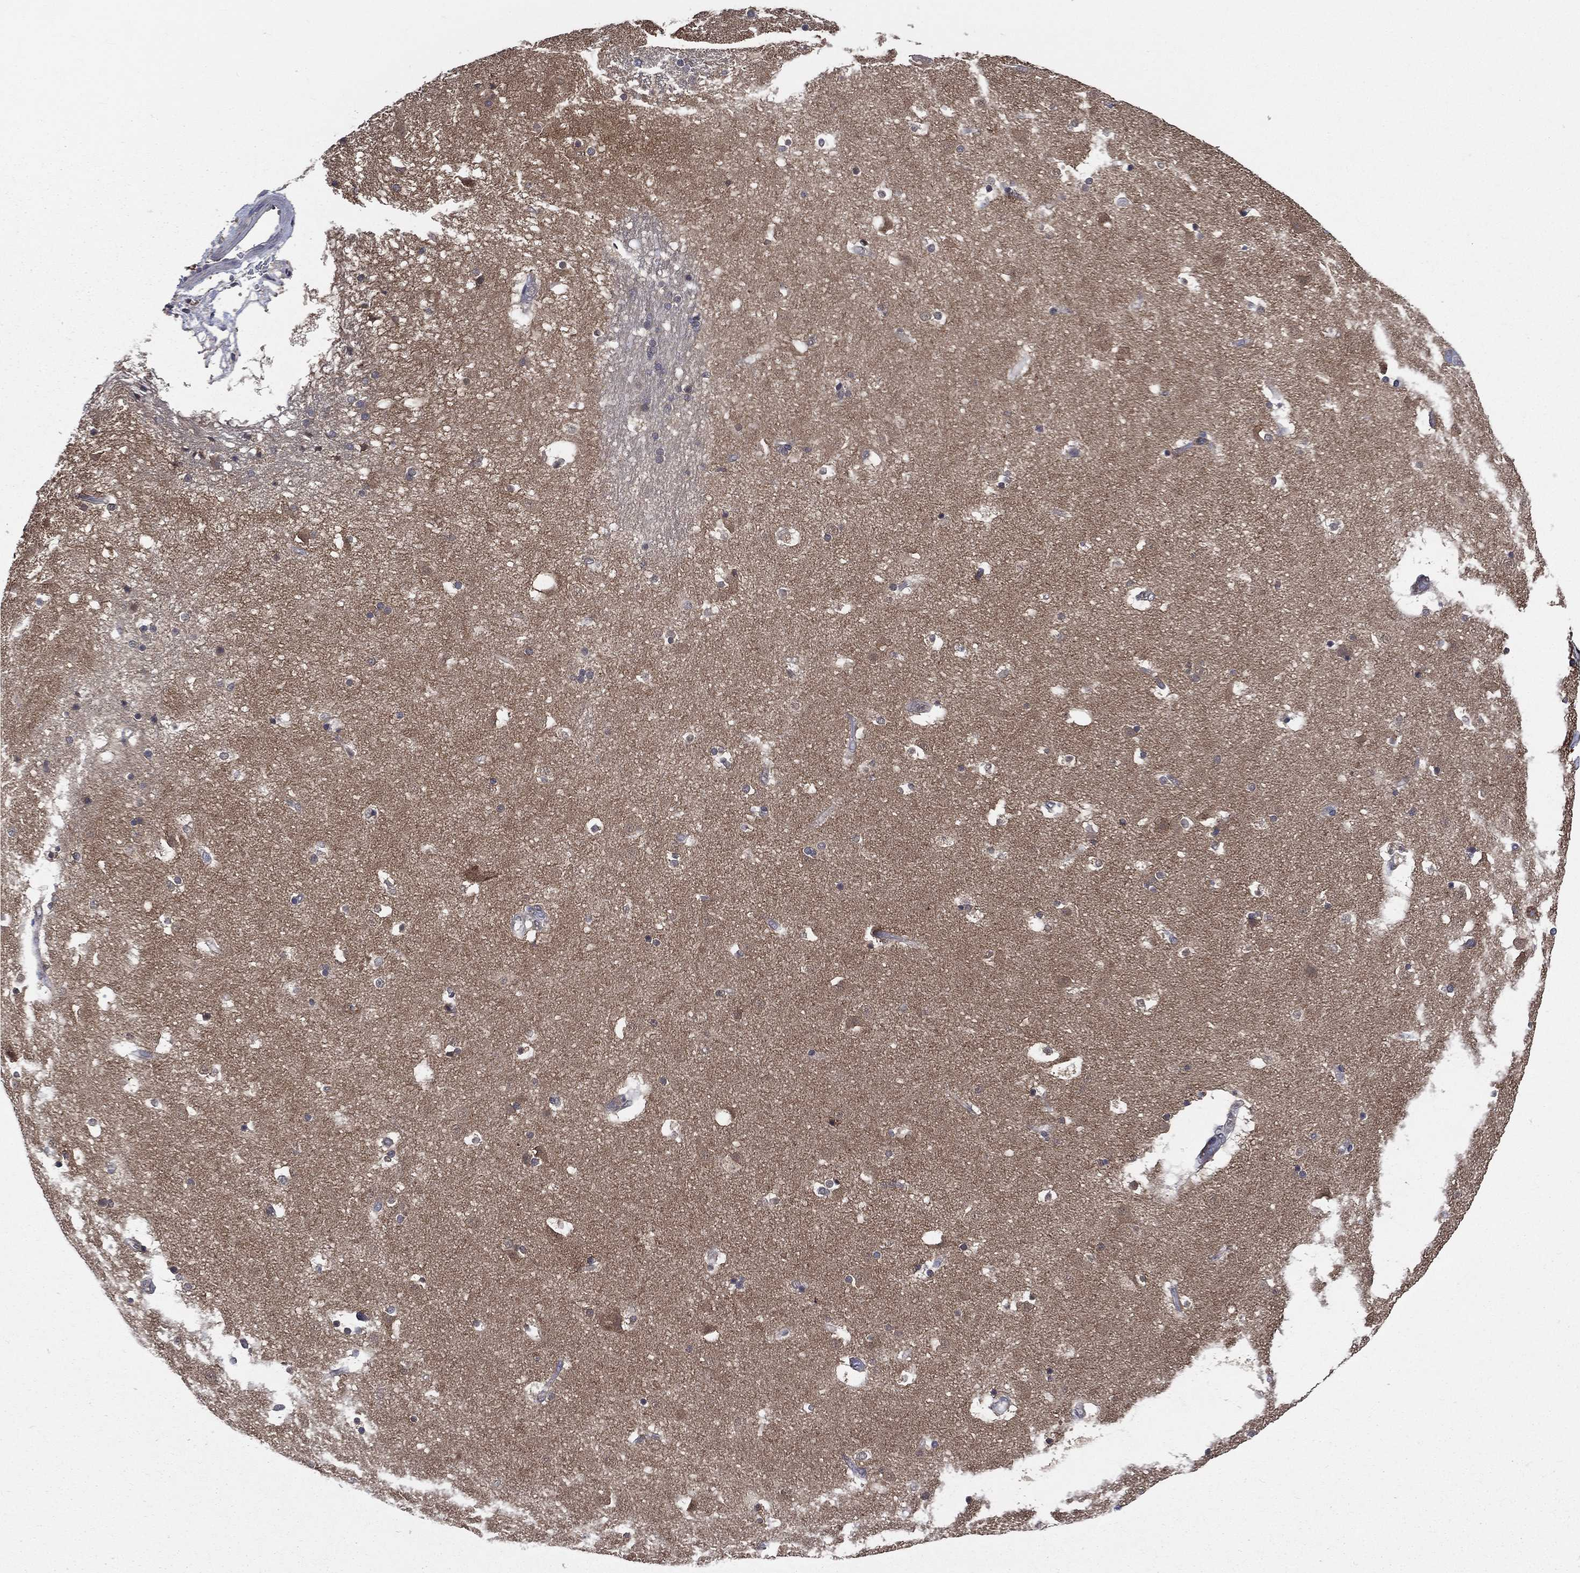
{"staining": {"intensity": "moderate", "quantity": "<25%", "location": "cytoplasmic/membranous"}, "tissue": "caudate", "cell_type": "Glial cells", "image_type": "normal", "snomed": [{"axis": "morphology", "description": "Normal tissue, NOS"}, {"axis": "topography", "description": "Lateral ventricle wall"}], "caption": "Caudate stained with a brown dye demonstrates moderate cytoplasmic/membranous positive staining in about <25% of glial cells.", "gene": "SMPD3", "patient": {"sex": "male", "age": 51}}